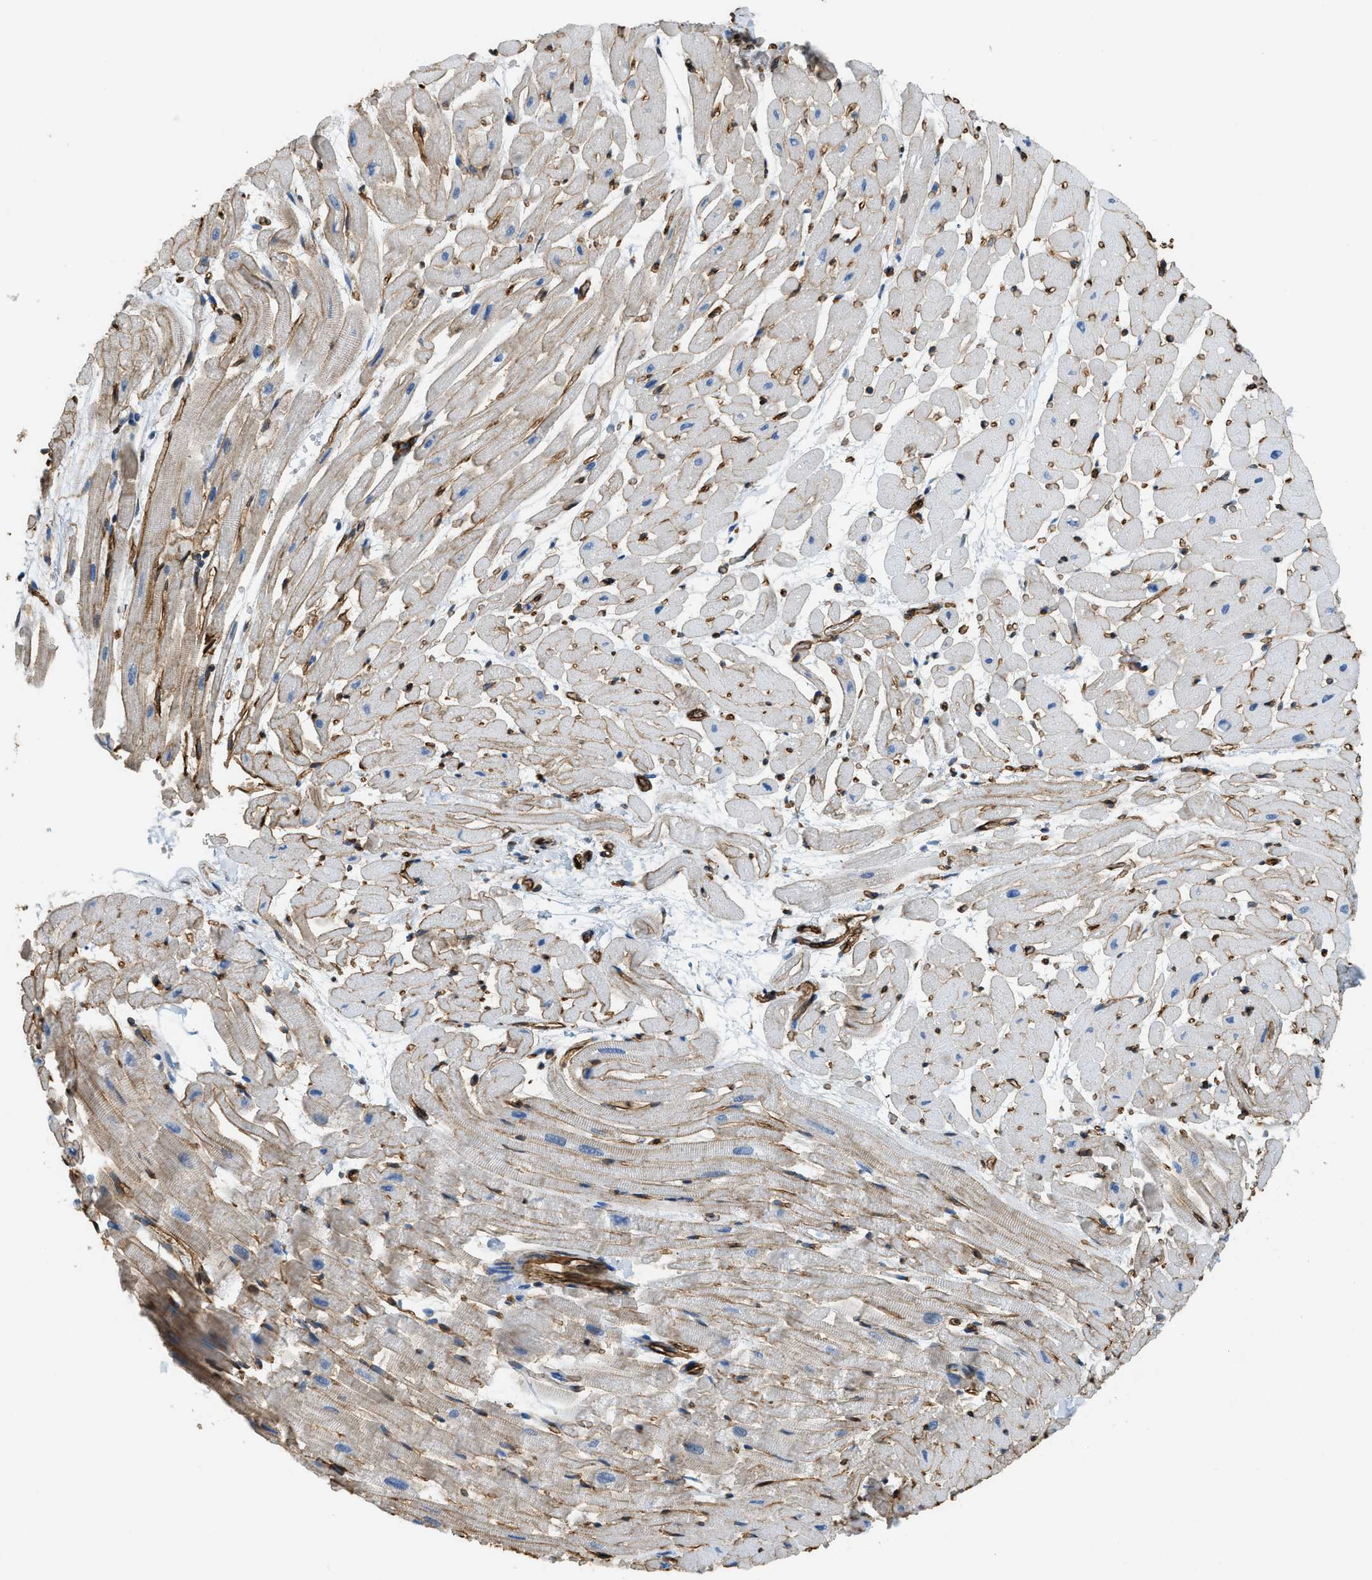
{"staining": {"intensity": "moderate", "quantity": ">75%", "location": "cytoplasmic/membranous"}, "tissue": "heart muscle", "cell_type": "Cardiomyocytes", "image_type": "normal", "snomed": [{"axis": "morphology", "description": "Normal tissue, NOS"}, {"axis": "topography", "description": "Heart"}], "caption": "Moderate cytoplasmic/membranous protein expression is identified in approximately >75% of cardiomyocytes in heart muscle.", "gene": "TMEM43", "patient": {"sex": "male", "age": 45}}